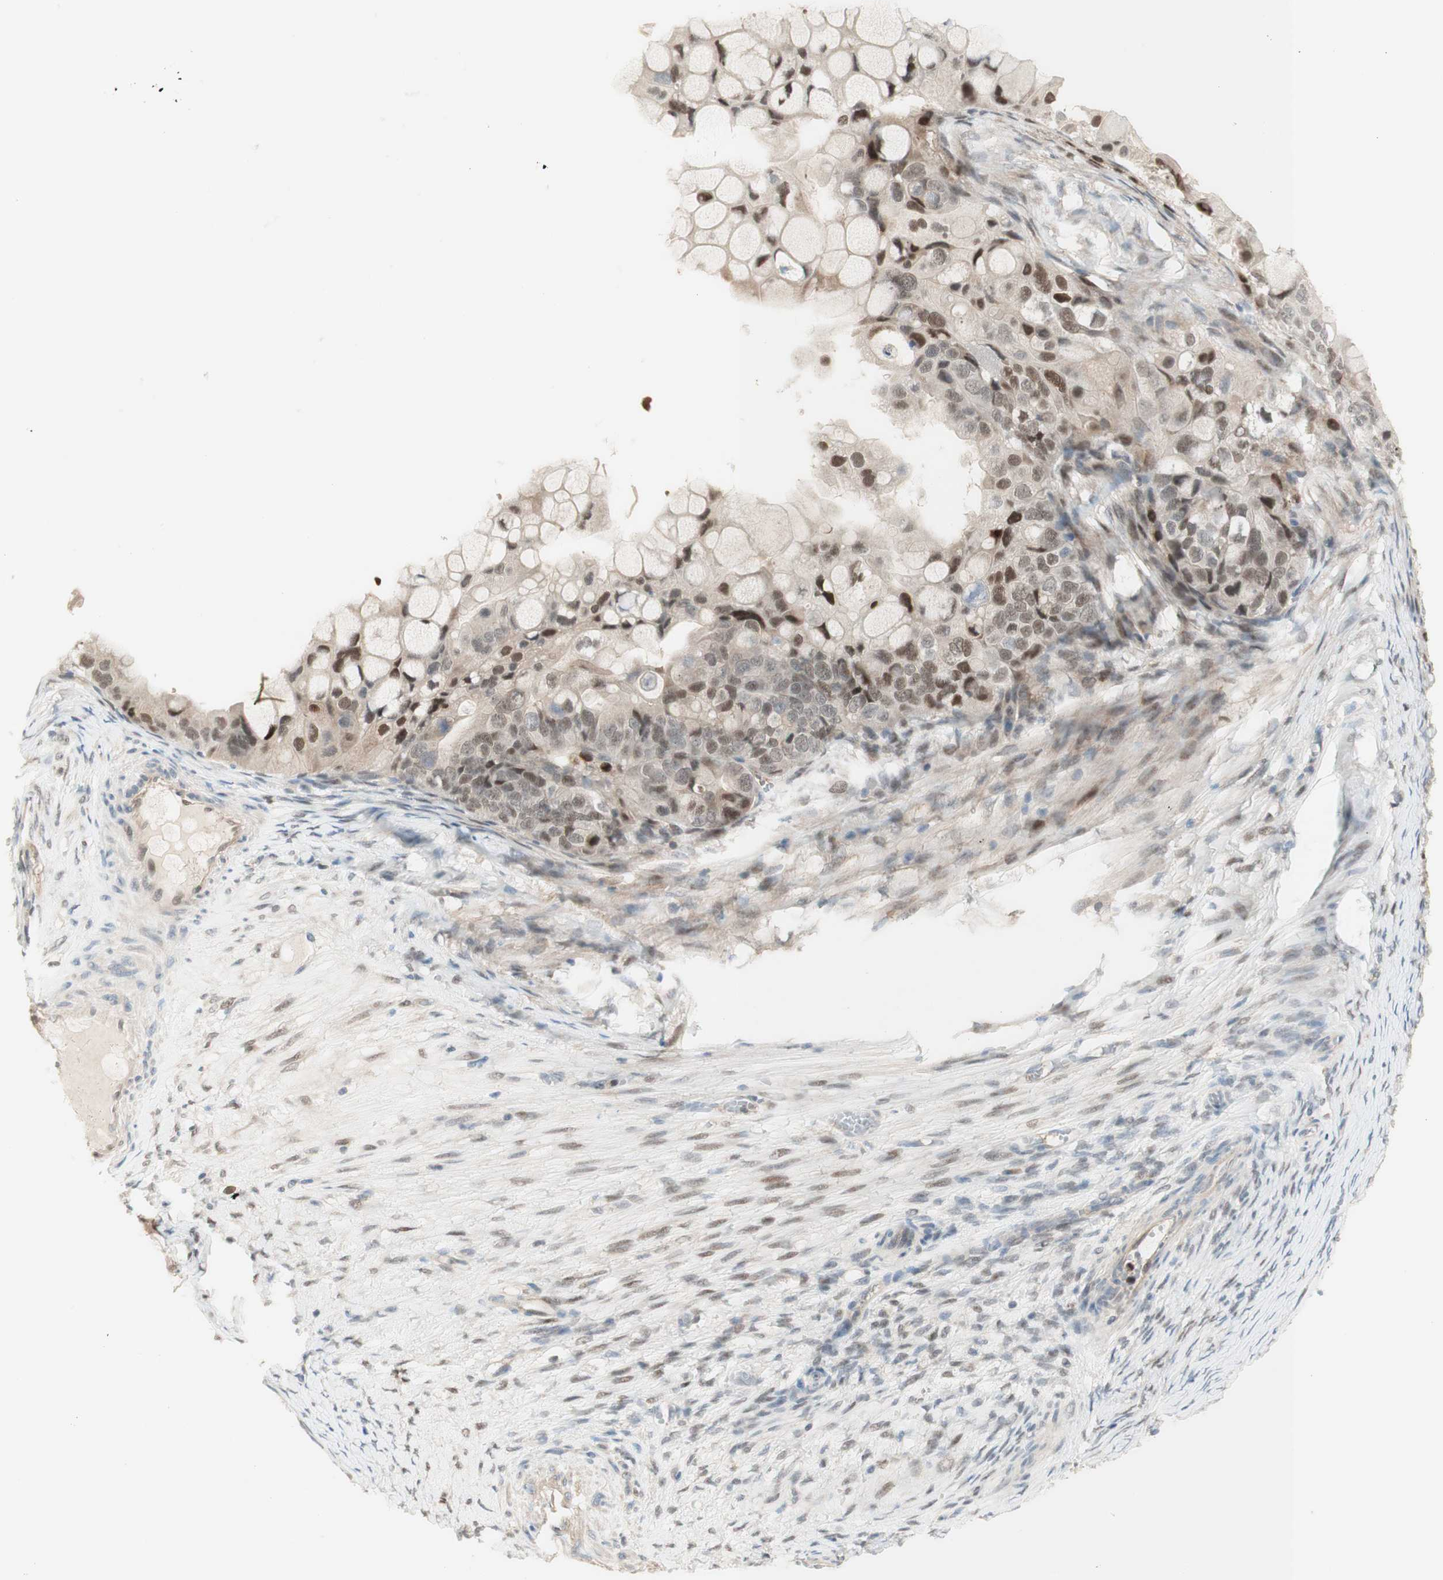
{"staining": {"intensity": "weak", "quantity": ">75%", "location": "nuclear"}, "tissue": "ovarian cancer", "cell_type": "Tumor cells", "image_type": "cancer", "snomed": [{"axis": "morphology", "description": "Cystadenocarcinoma, mucinous, NOS"}, {"axis": "topography", "description": "Ovary"}], "caption": "Ovarian mucinous cystadenocarcinoma stained with a brown dye demonstrates weak nuclear positive staining in about >75% of tumor cells.", "gene": "RFNG", "patient": {"sex": "female", "age": 80}}